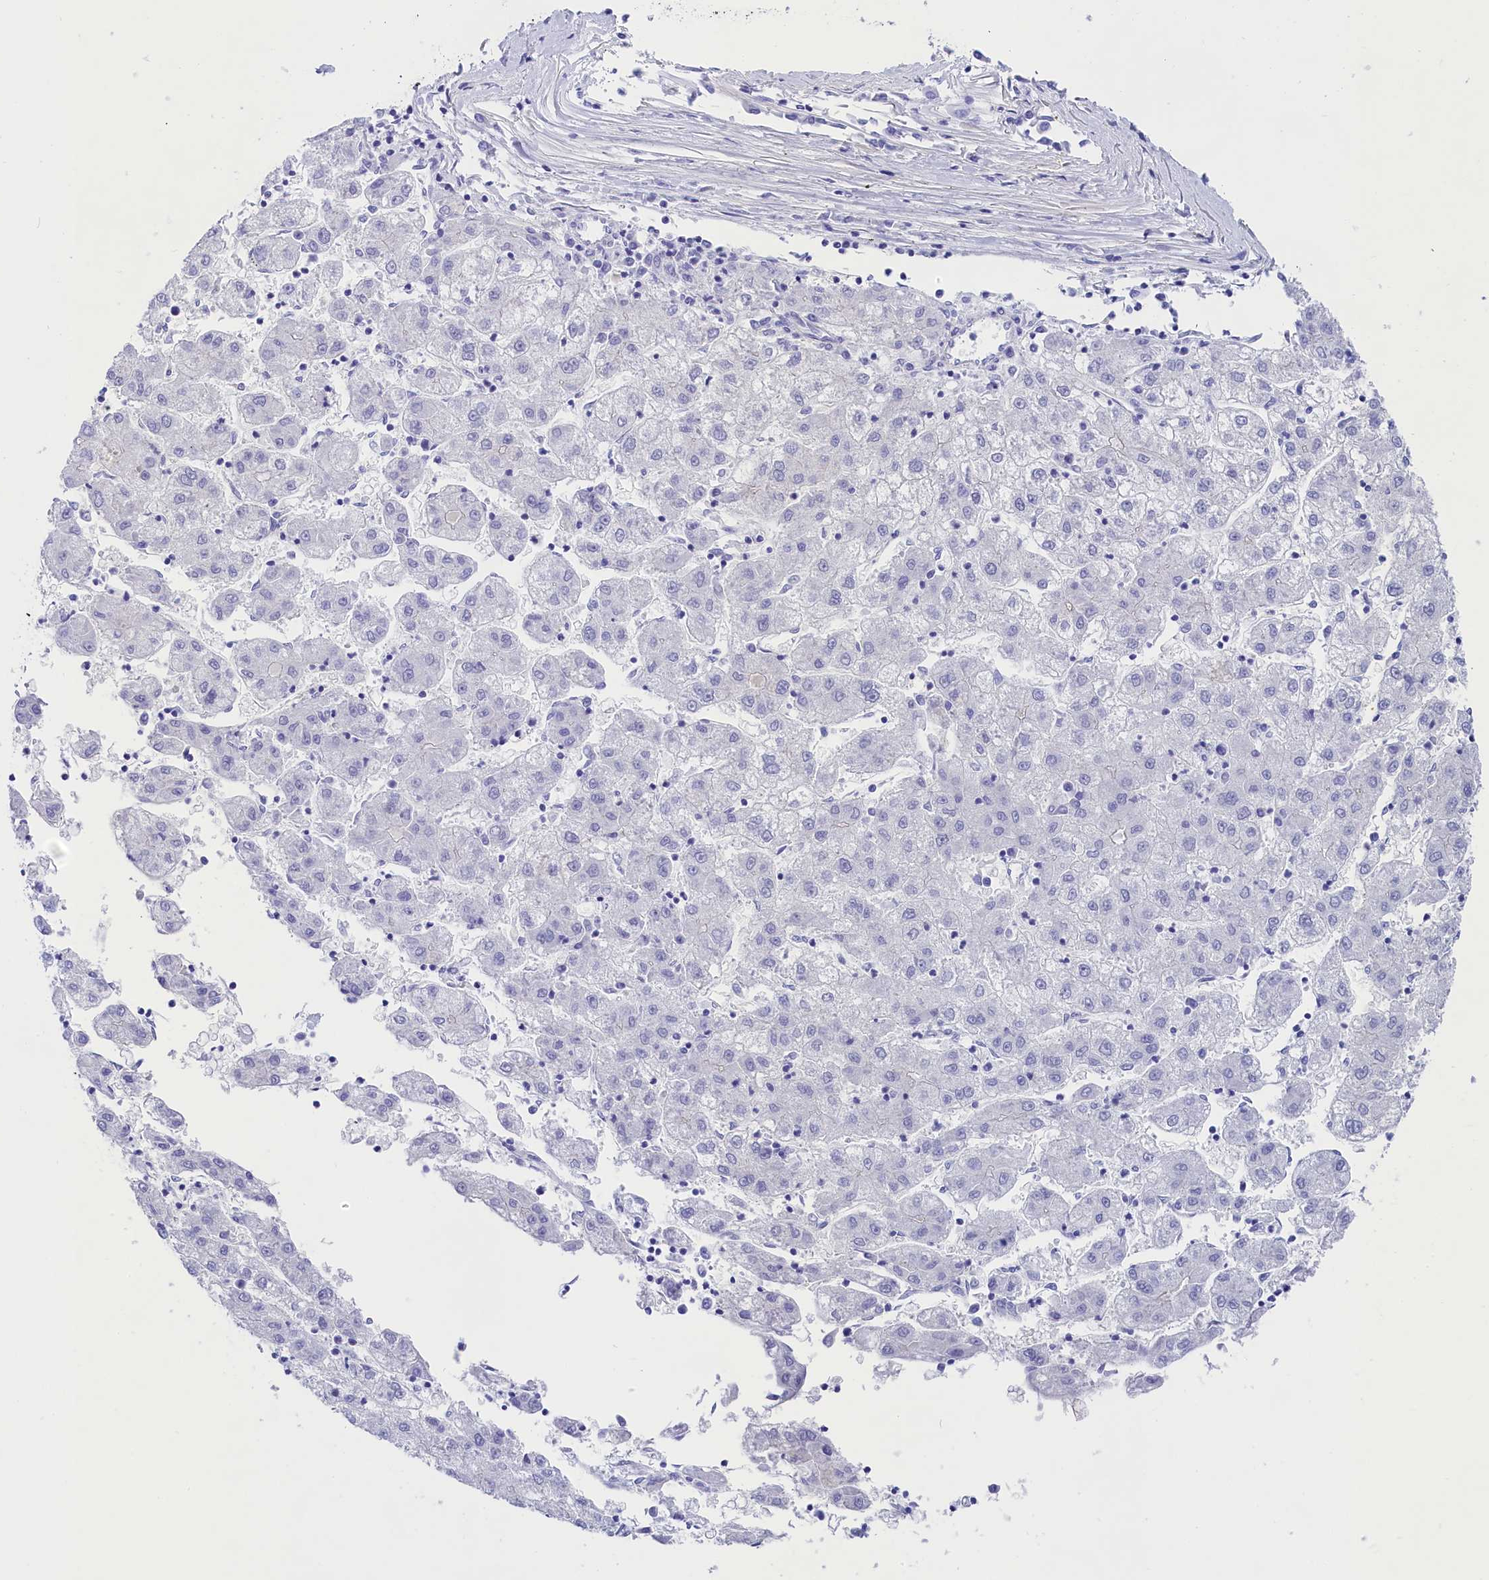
{"staining": {"intensity": "negative", "quantity": "none", "location": "none"}, "tissue": "liver cancer", "cell_type": "Tumor cells", "image_type": "cancer", "snomed": [{"axis": "morphology", "description": "Carcinoma, Hepatocellular, NOS"}, {"axis": "topography", "description": "Liver"}], "caption": "Immunohistochemical staining of liver hepatocellular carcinoma displays no significant staining in tumor cells.", "gene": "PPP1R13L", "patient": {"sex": "male", "age": 72}}